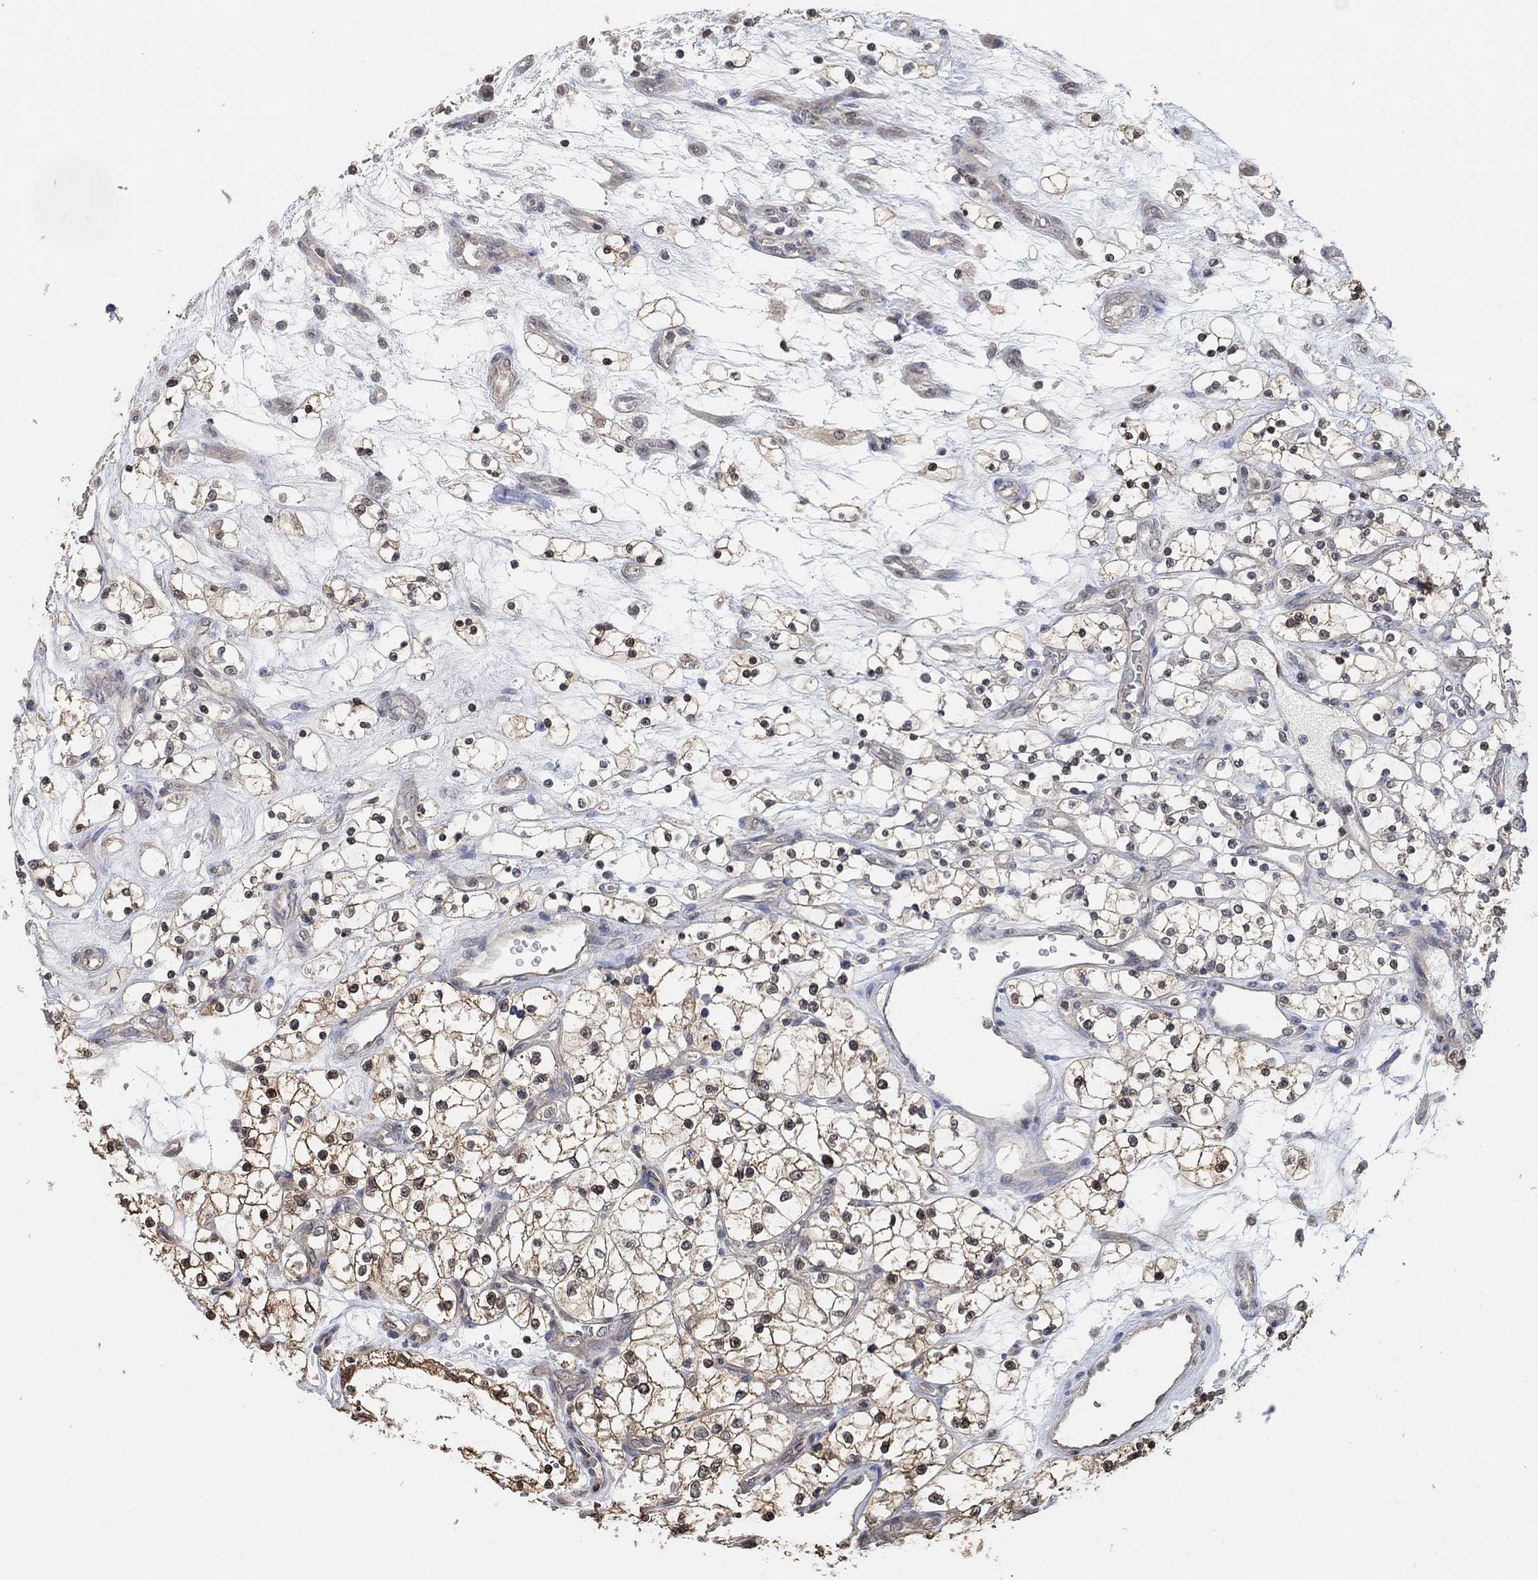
{"staining": {"intensity": "moderate", "quantity": "<25%", "location": "cytoplasmic/membranous"}, "tissue": "renal cancer", "cell_type": "Tumor cells", "image_type": "cancer", "snomed": [{"axis": "morphology", "description": "Adenocarcinoma, NOS"}, {"axis": "topography", "description": "Kidney"}], "caption": "Immunohistochemistry (IHC) of human renal adenocarcinoma exhibits low levels of moderate cytoplasmic/membranous staining in approximately <25% of tumor cells.", "gene": "UNC5B", "patient": {"sex": "female", "age": 69}}